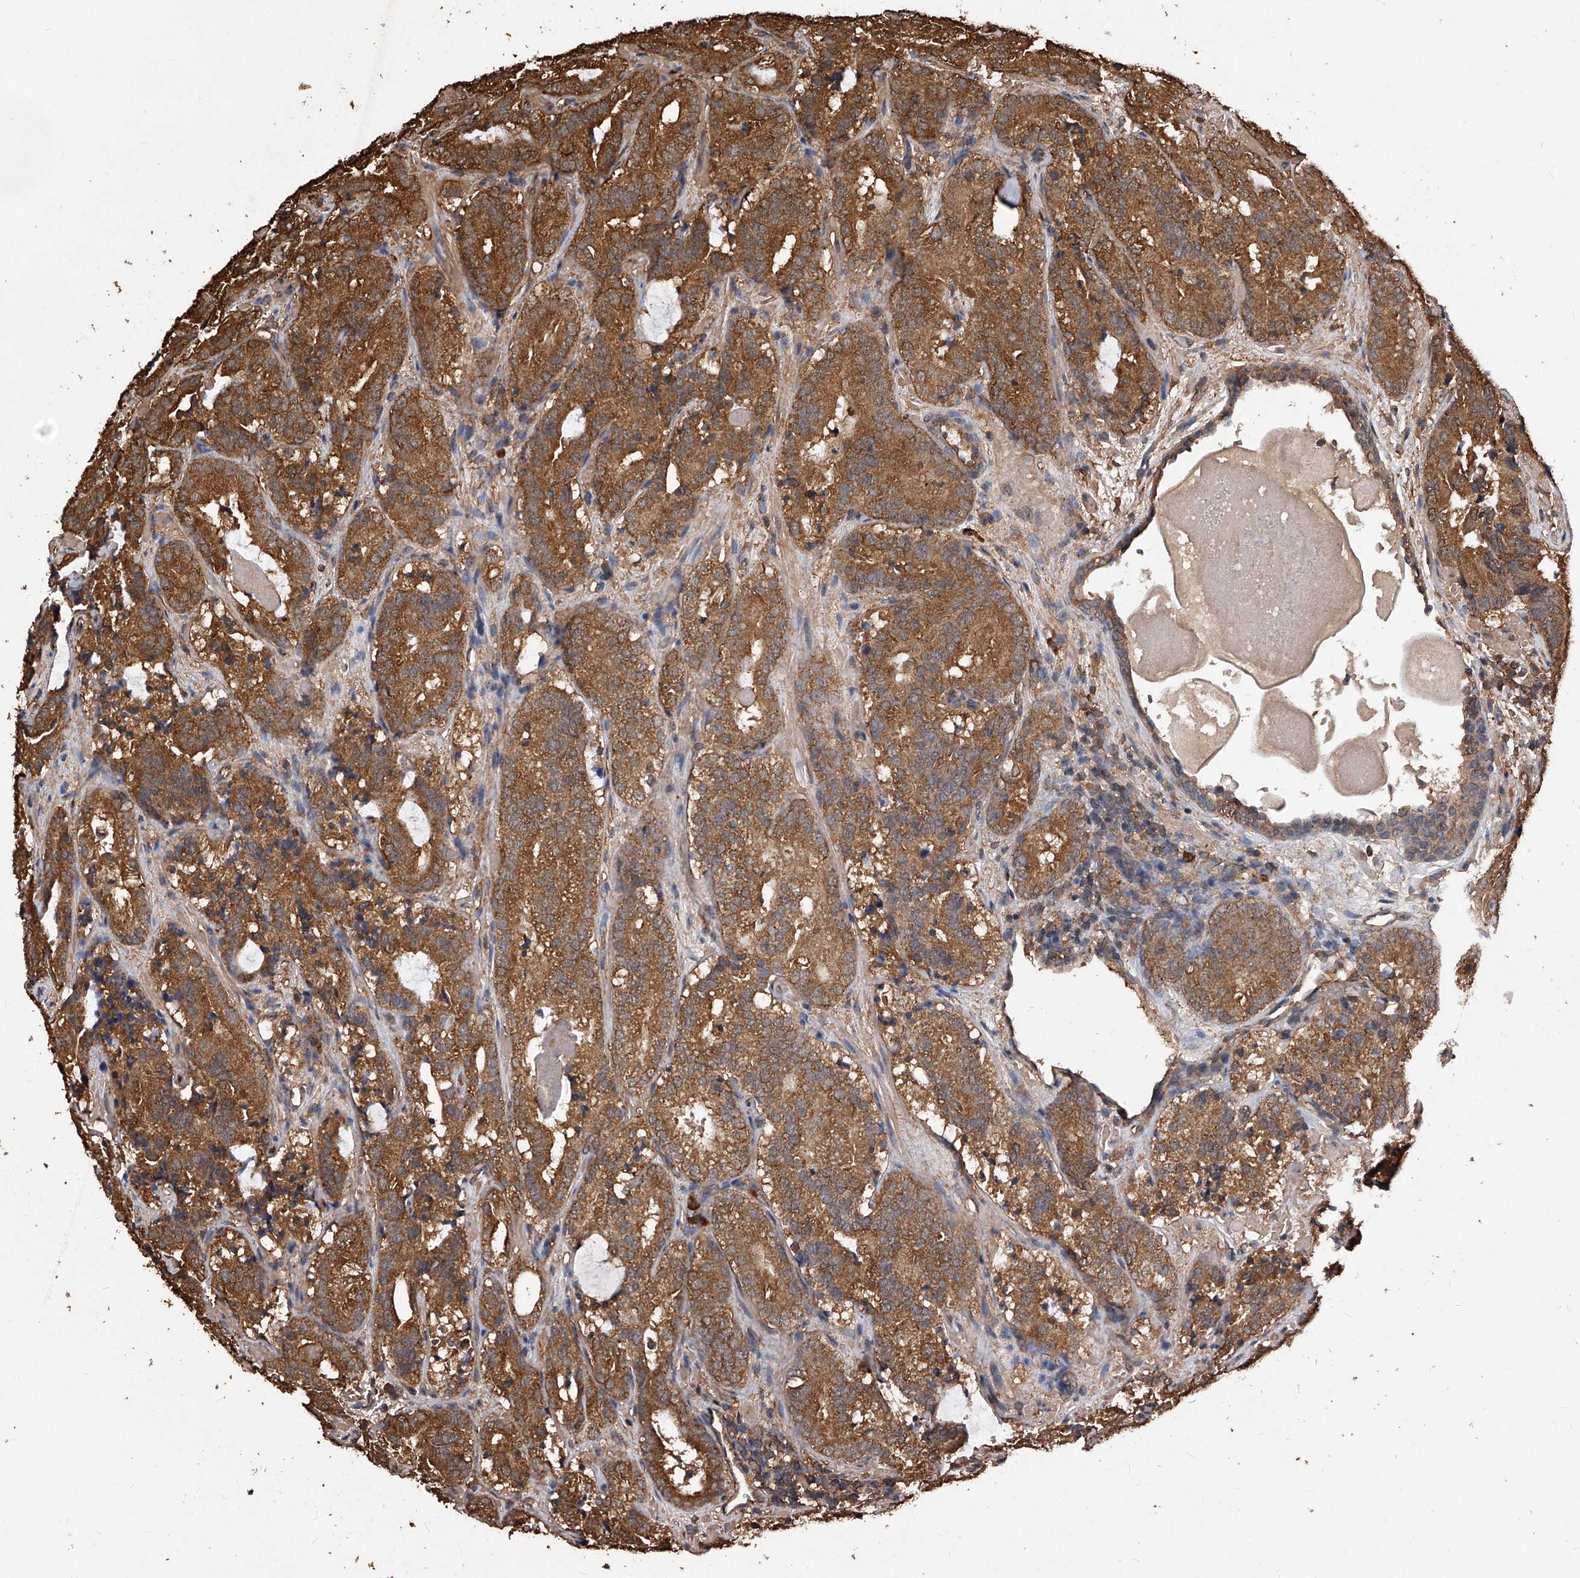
{"staining": {"intensity": "strong", "quantity": ">75%", "location": "cytoplasmic/membranous"}, "tissue": "prostate cancer", "cell_type": "Tumor cells", "image_type": "cancer", "snomed": [{"axis": "morphology", "description": "Adenocarcinoma, High grade"}, {"axis": "topography", "description": "Prostate"}], "caption": "This histopathology image reveals prostate adenocarcinoma (high-grade) stained with immunohistochemistry to label a protein in brown. The cytoplasmic/membranous of tumor cells show strong positivity for the protein. Nuclei are counter-stained blue.", "gene": "UCP2", "patient": {"sex": "male", "age": 57}}